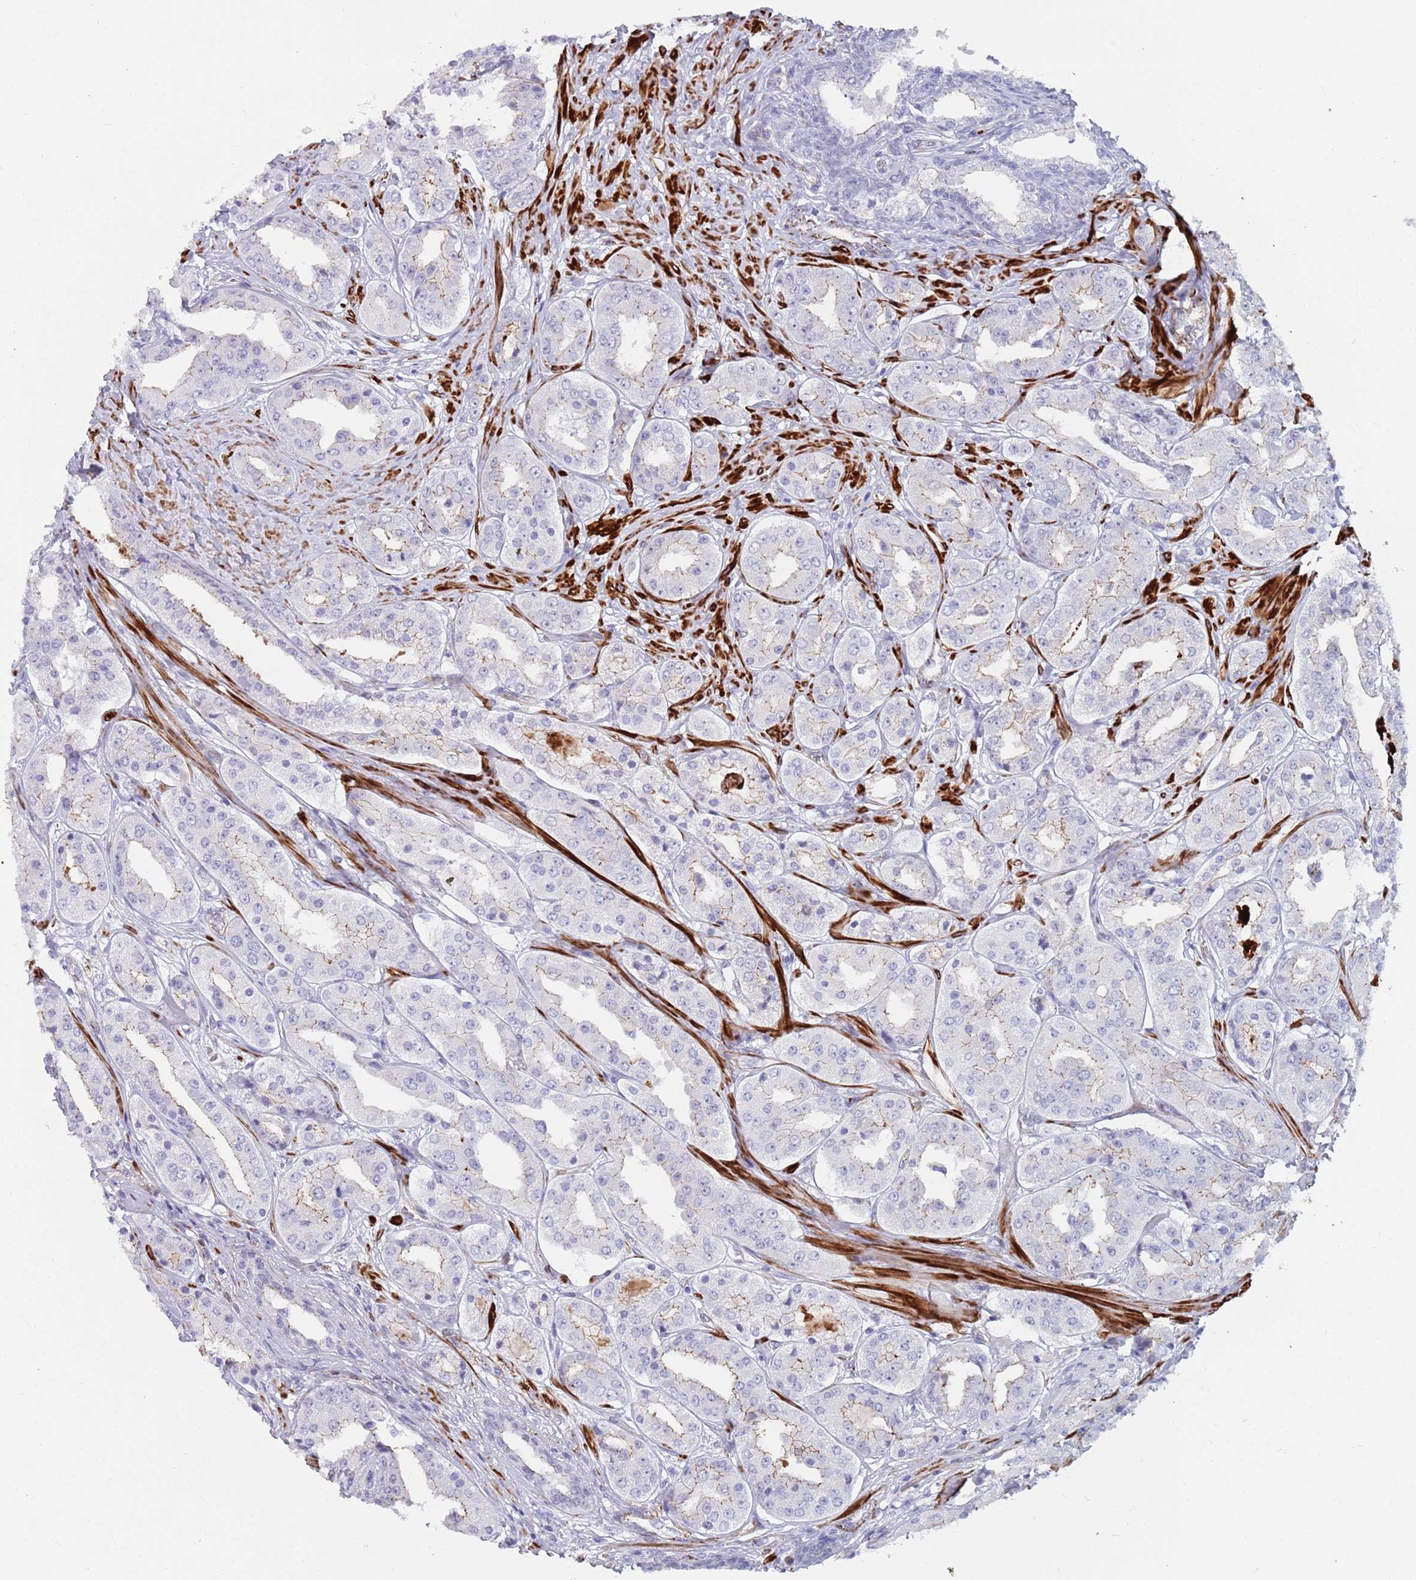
{"staining": {"intensity": "negative", "quantity": "none", "location": "none"}, "tissue": "prostate cancer", "cell_type": "Tumor cells", "image_type": "cancer", "snomed": [{"axis": "morphology", "description": "Adenocarcinoma, High grade"}, {"axis": "topography", "description": "Prostate"}], "caption": "This is an immunohistochemistry photomicrograph of human prostate high-grade adenocarcinoma. There is no positivity in tumor cells.", "gene": "OR5A2", "patient": {"sex": "male", "age": 63}}